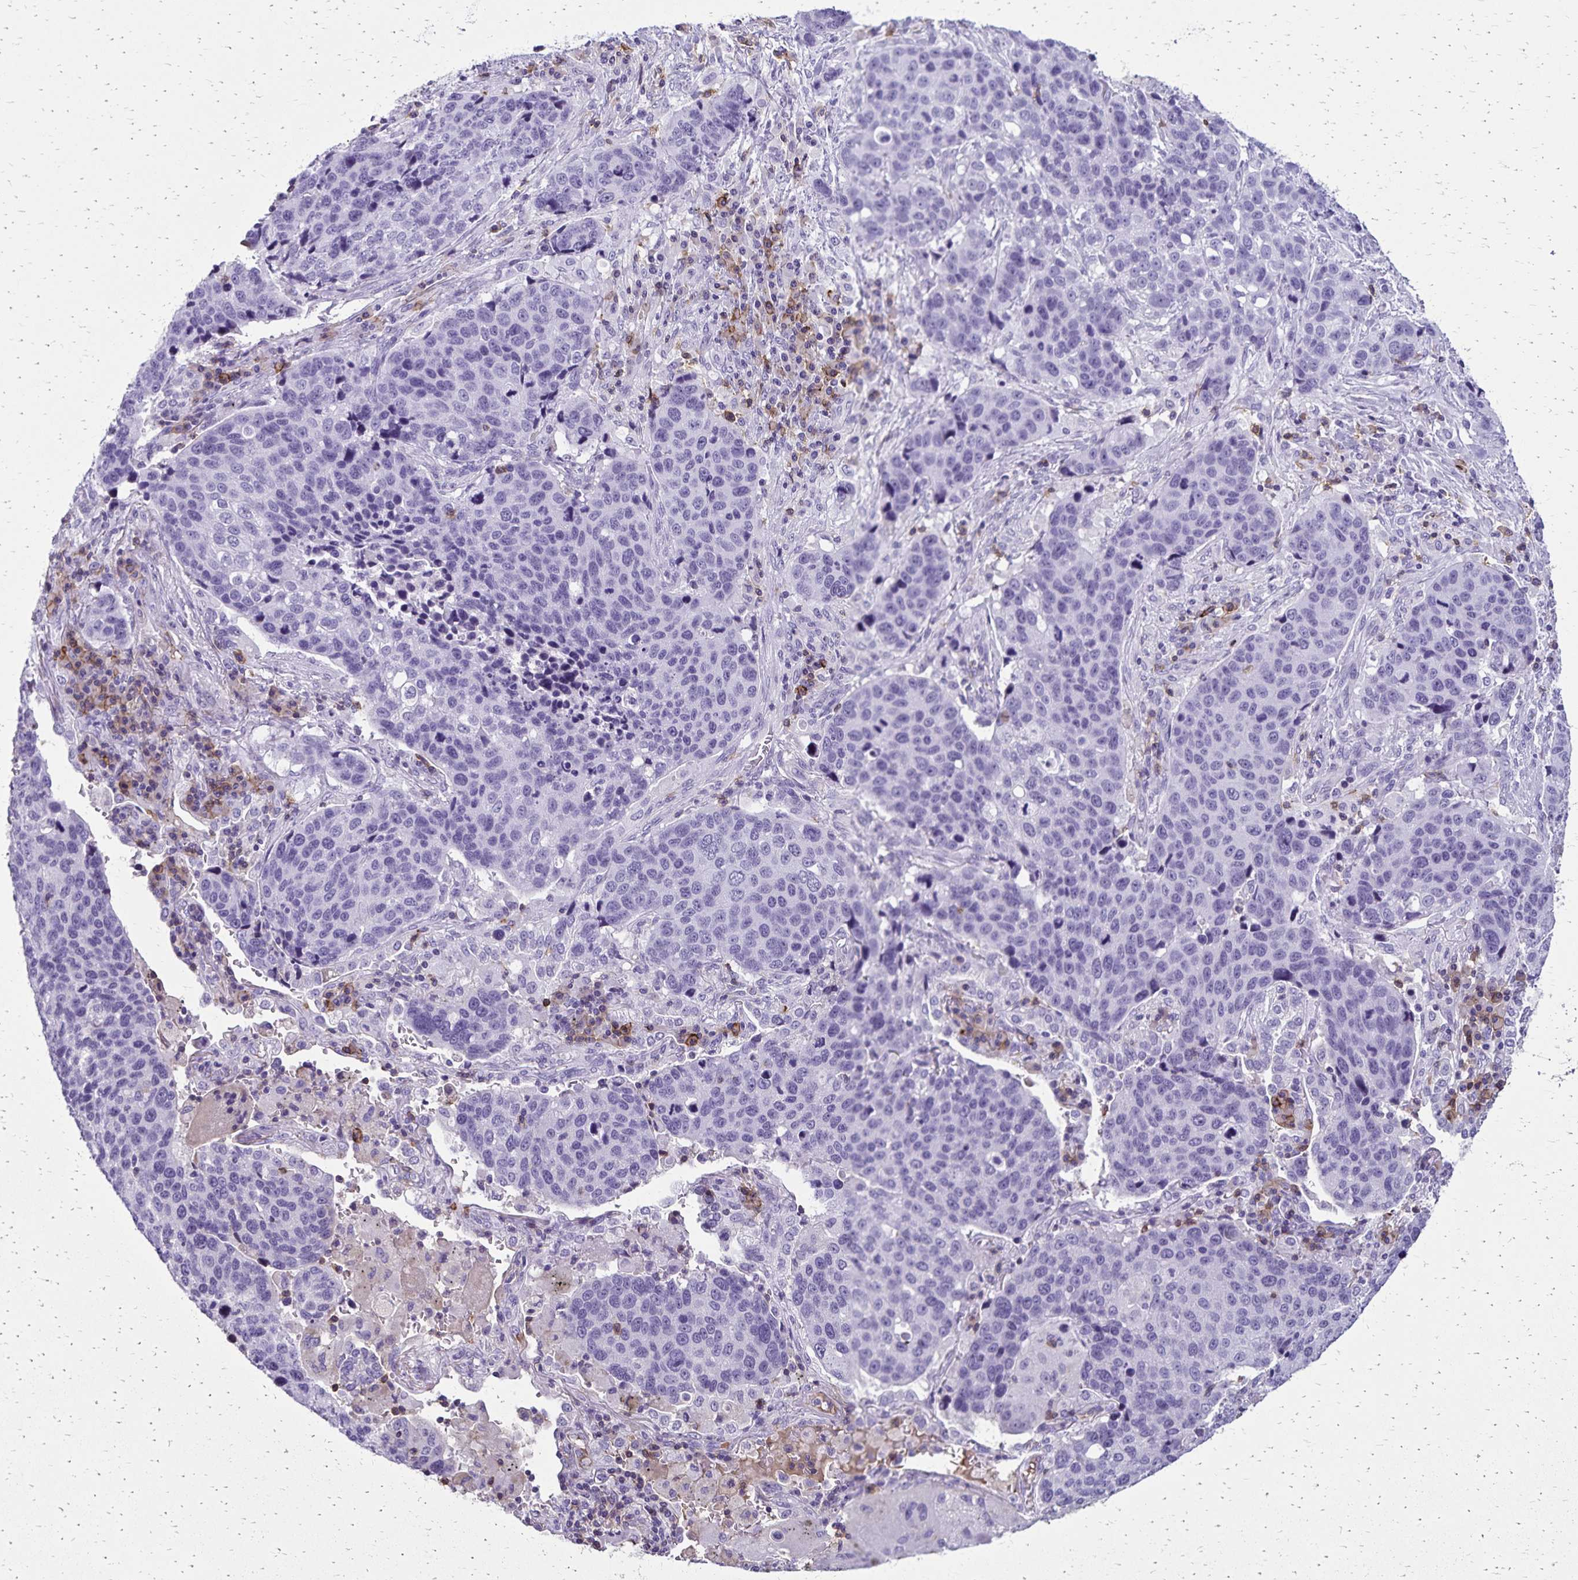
{"staining": {"intensity": "negative", "quantity": "none", "location": "none"}, "tissue": "lung cancer", "cell_type": "Tumor cells", "image_type": "cancer", "snomed": [{"axis": "morphology", "description": "Squamous cell carcinoma, NOS"}, {"axis": "topography", "description": "Lymph node"}, {"axis": "topography", "description": "Lung"}], "caption": "This is an immunohistochemistry (IHC) micrograph of human lung squamous cell carcinoma. There is no expression in tumor cells.", "gene": "CD27", "patient": {"sex": "male", "age": 61}}